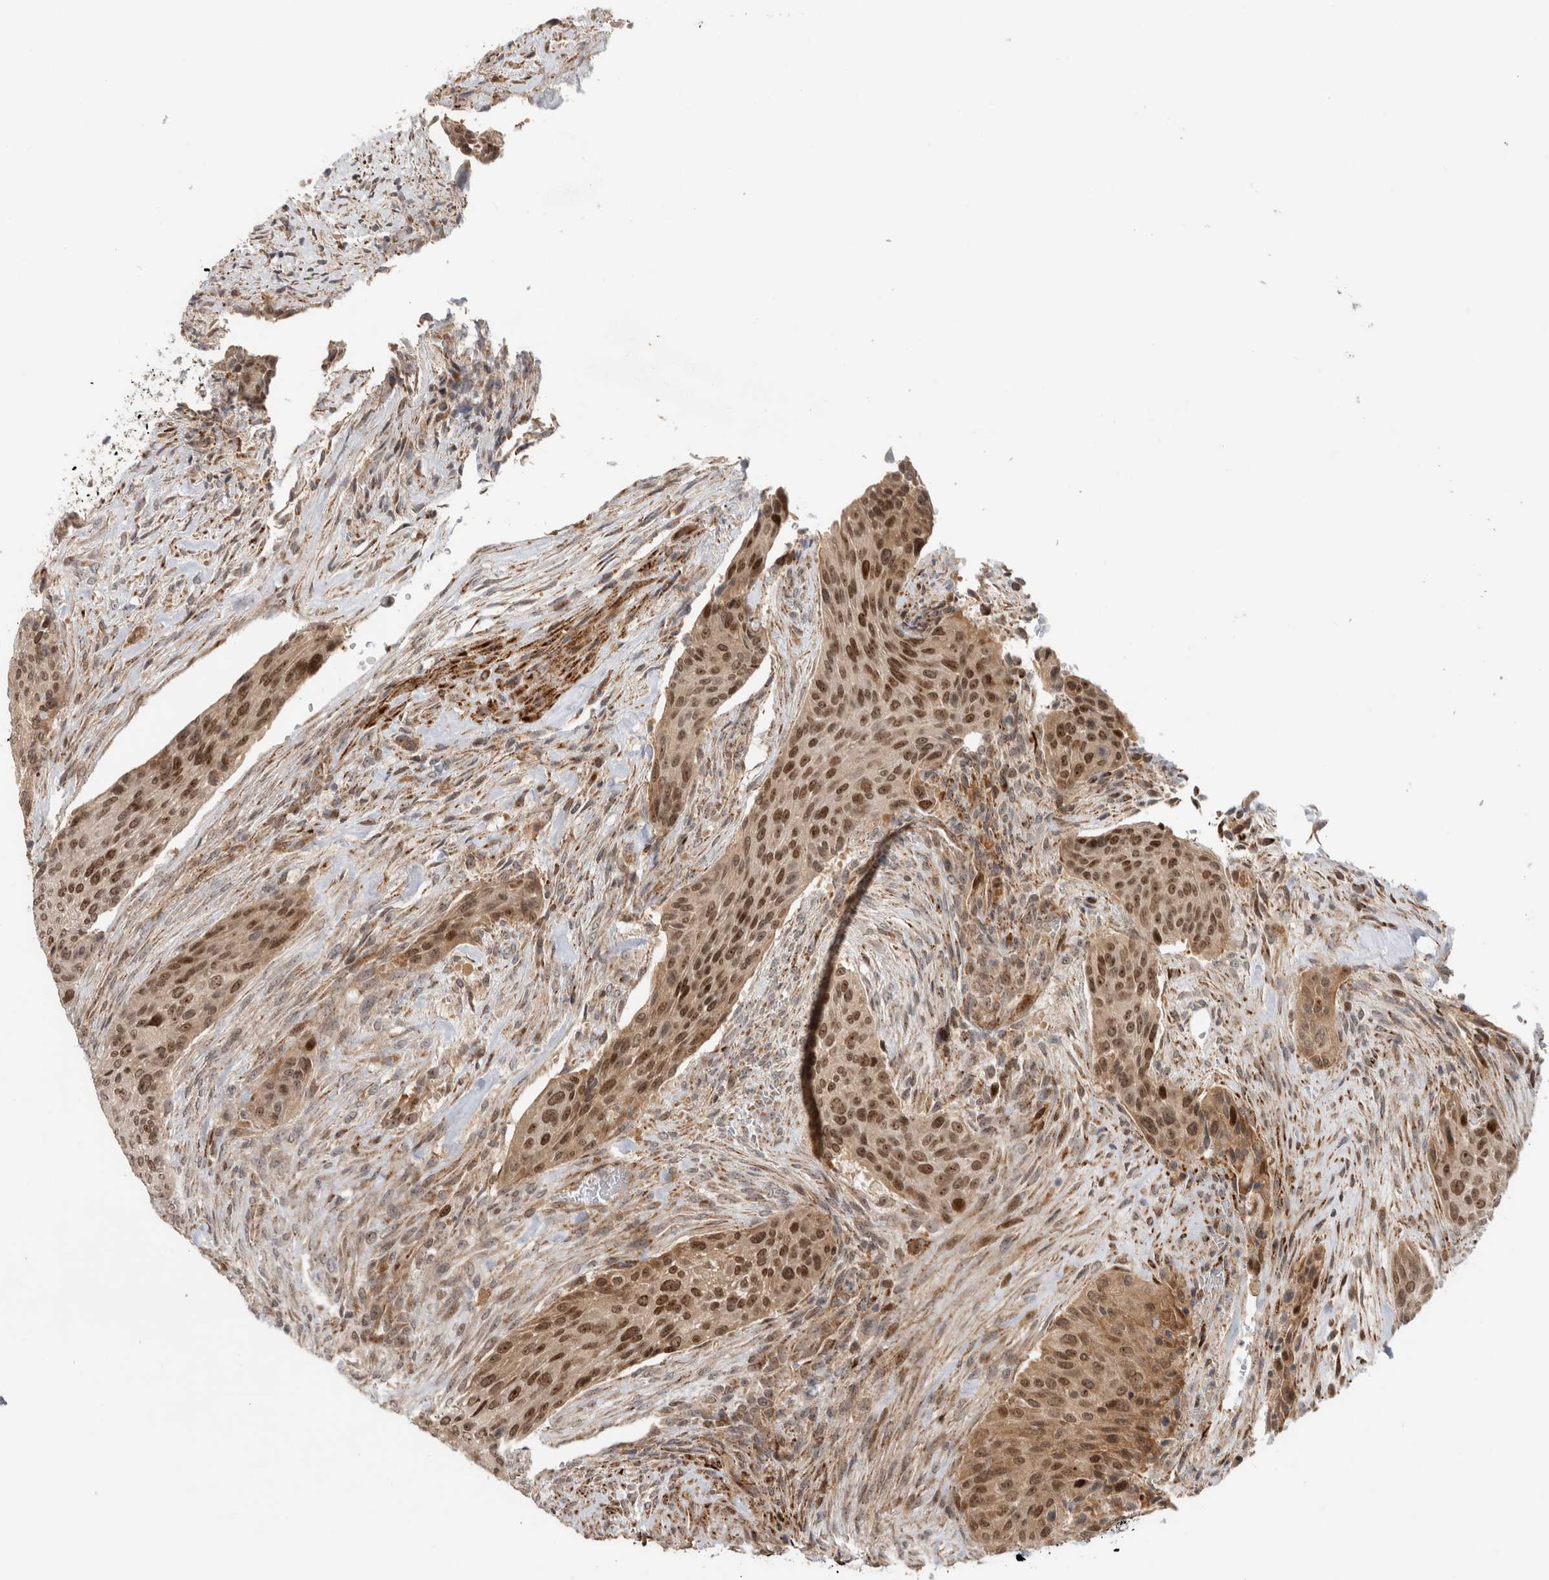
{"staining": {"intensity": "moderate", "quantity": ">75%", "location": "cytoplasmic/membranous,nuclear"}, "tissue": "urothelial cancer", "cell_type": "Tumor cells", "image_type": "cancer", "snomed": [{"axis": "morphology", "description": "Urothelial carcinoma, High grade"}, {"axis": "topography", "description": "Urinary bladder"}], "caption": "Immunohistochemical staining of human urothelial cancer displays moderate cytoplasmic/membranous and nuclear protein expression in approximately >75% of tumor cells.", "gene": "INSRR", "patient": {"sex": "male", "age": 35}}